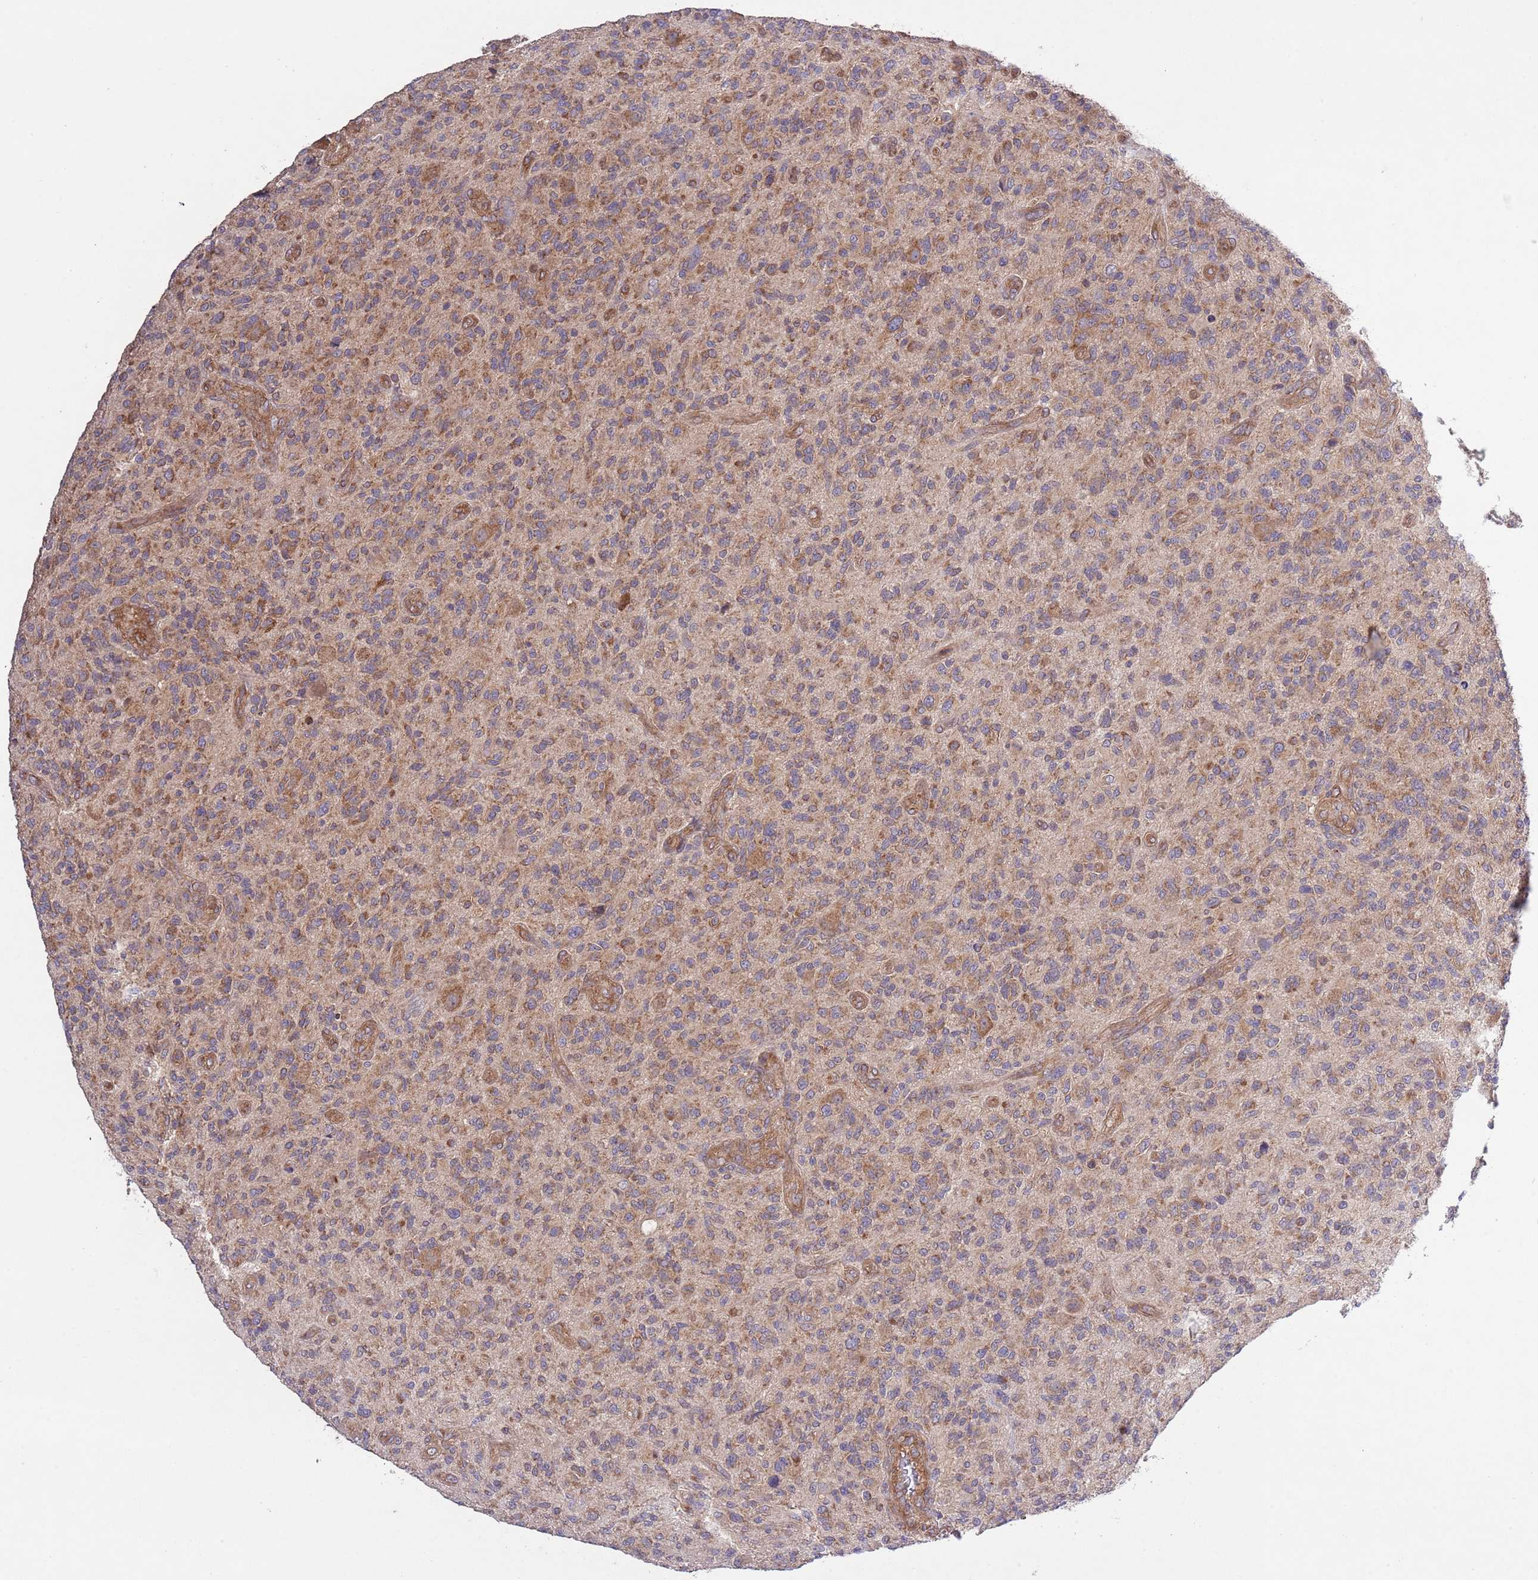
{"staining": {"intensity": "moderate", "quantity": ">75%", "location": "cytoplasmic/membranous"}, "tissue": "glioma", "cell_type": "Tumor cells", "image_type": "cancer", "snomed": [{"axis": "morphology", "description": "Glioma, malignant, High grade"}, {"axis": "topography", "description": "Brain"}], "caption": "The immunohistochemical stain shows moderate cytoplasmic/membranous expression in tumor cells of malignant glioma (high-grade) tissue.", "gene": "MFNG", "patient": {"sex": "male", "age": 47}}